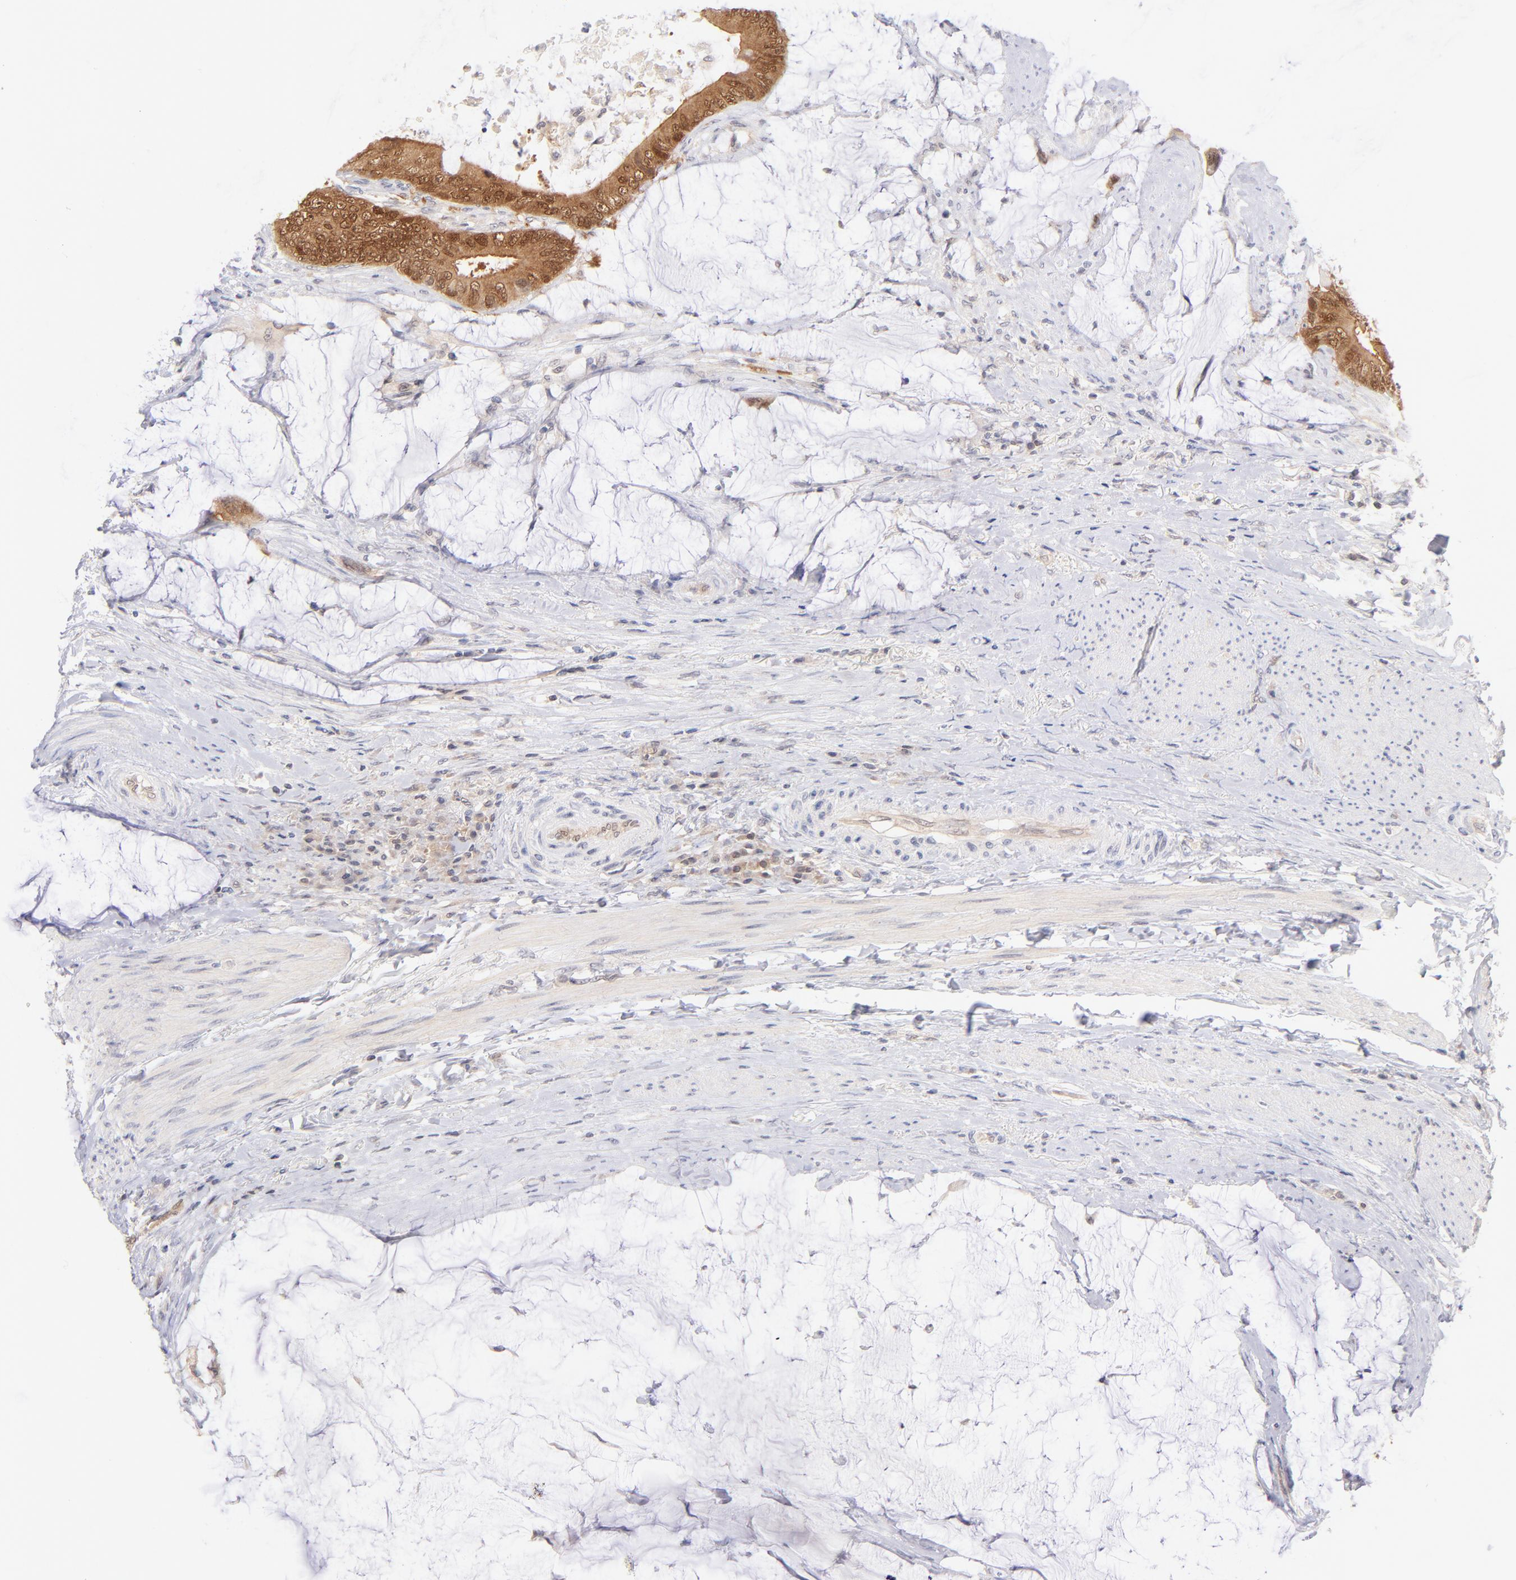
{"staining": {"intensity": "moderate", "quantity": ">75%", "location": "cytoplasmic/membranous,nuclear"}, "tissue": "colorectal cancer", "cell_type": "Tumor cells", "image_type": "cancer", "snomed": [{"axis": "morphology", "description": "Normal tissue, NOS"}, {"axis": "morphology", "description": "Adenocarcinoma, NOS"}, {"axis": "topography", "description": "Rectum"}, {"axis": "topography", "description": "Peripheral nerve tissue"}], "caption": "Human colorectal adenocarcinoma stained with a protein marker shows moderate staining in tumor cells.", "gene": "CASP6", "patient": {"sex": "female", "age": 77}}